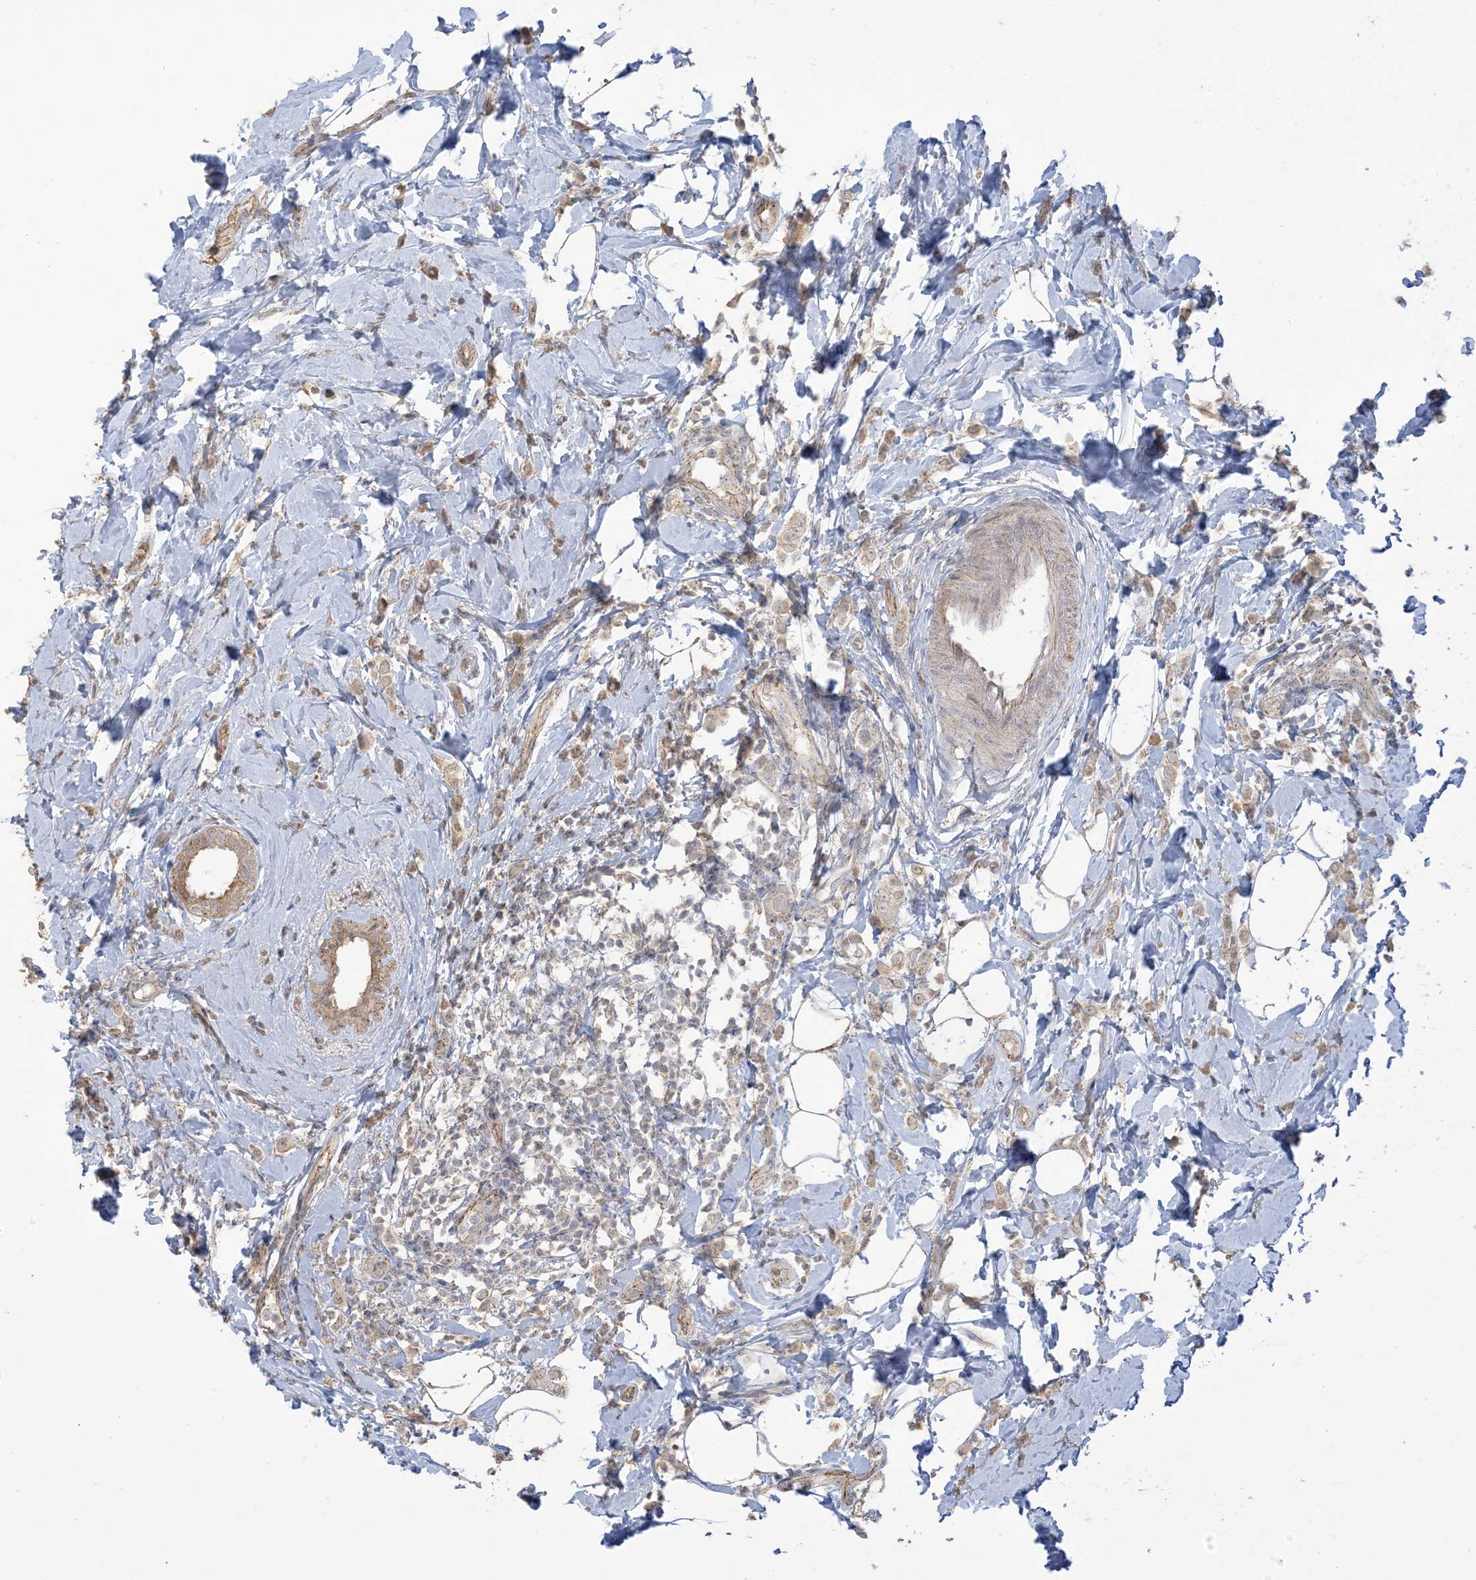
{"staining": {"intensity": "weak", "quantity": ">75%", "location": "cytoplasmic/membranous"}, "tissue": "breast cancer", "cell_type": "Tumor cells", "image_type": "cancer", "snomed": [{"axis": "morphology", "description": "Lobular carcinoma"}, {"axis": "topography", "description": "Breast"}], "caption": "DAB immunohistochemical staining of human lobular carcinoma (breast) demonstrates weak cytoplasmic/membranous protein expression in about >75% of tumor cells.", "gene": "KLHL18", "patient": {"sex": "female", "age": 47}}